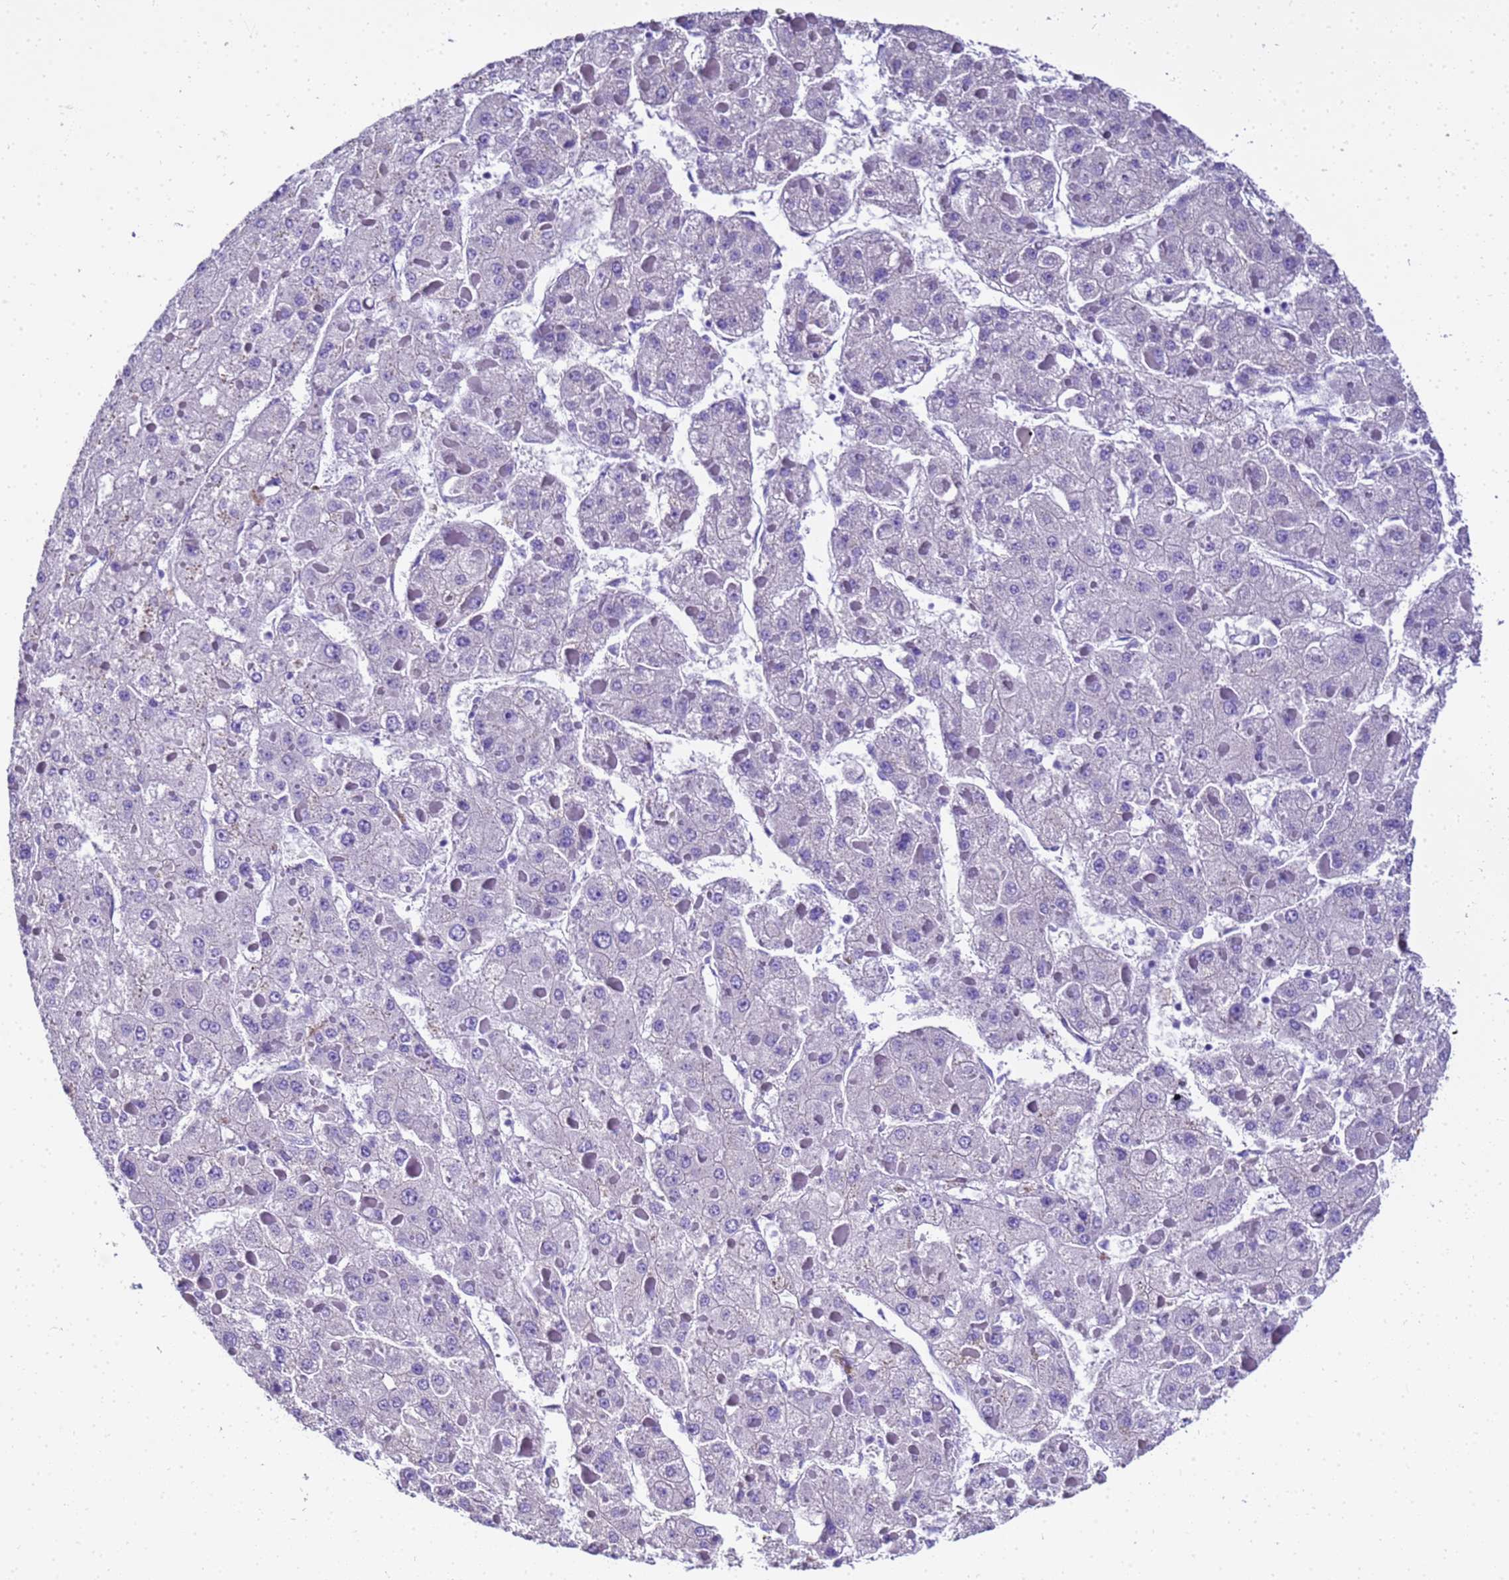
{"staining": {"intensity": "negative", "quantity": "none", "location": "none"}, "tissue": "liver cancer", "cell_type": "Tumor cells", "image_type": "cancer", "snomed": [{"axis": "morphology", "description": "Carcinoma, Hepatocellular, NOS"}, {"axis": "topography", "description": "Liver"}], "caption": "Immunohistochemistry (IHC) image of human liver cancer (hepatocellular carcinoma) stained for a protein (brown), which reveals no positivity in tumor cells. (Stains: DAB (3,3'-diaminobenzidine) immunohistochemistry with hematoxylin counter stain, Microscopy: brightfield microscopy at high magnification).", "gene": "HSPB6", "patient": {"sex": "female", "age": 73}}